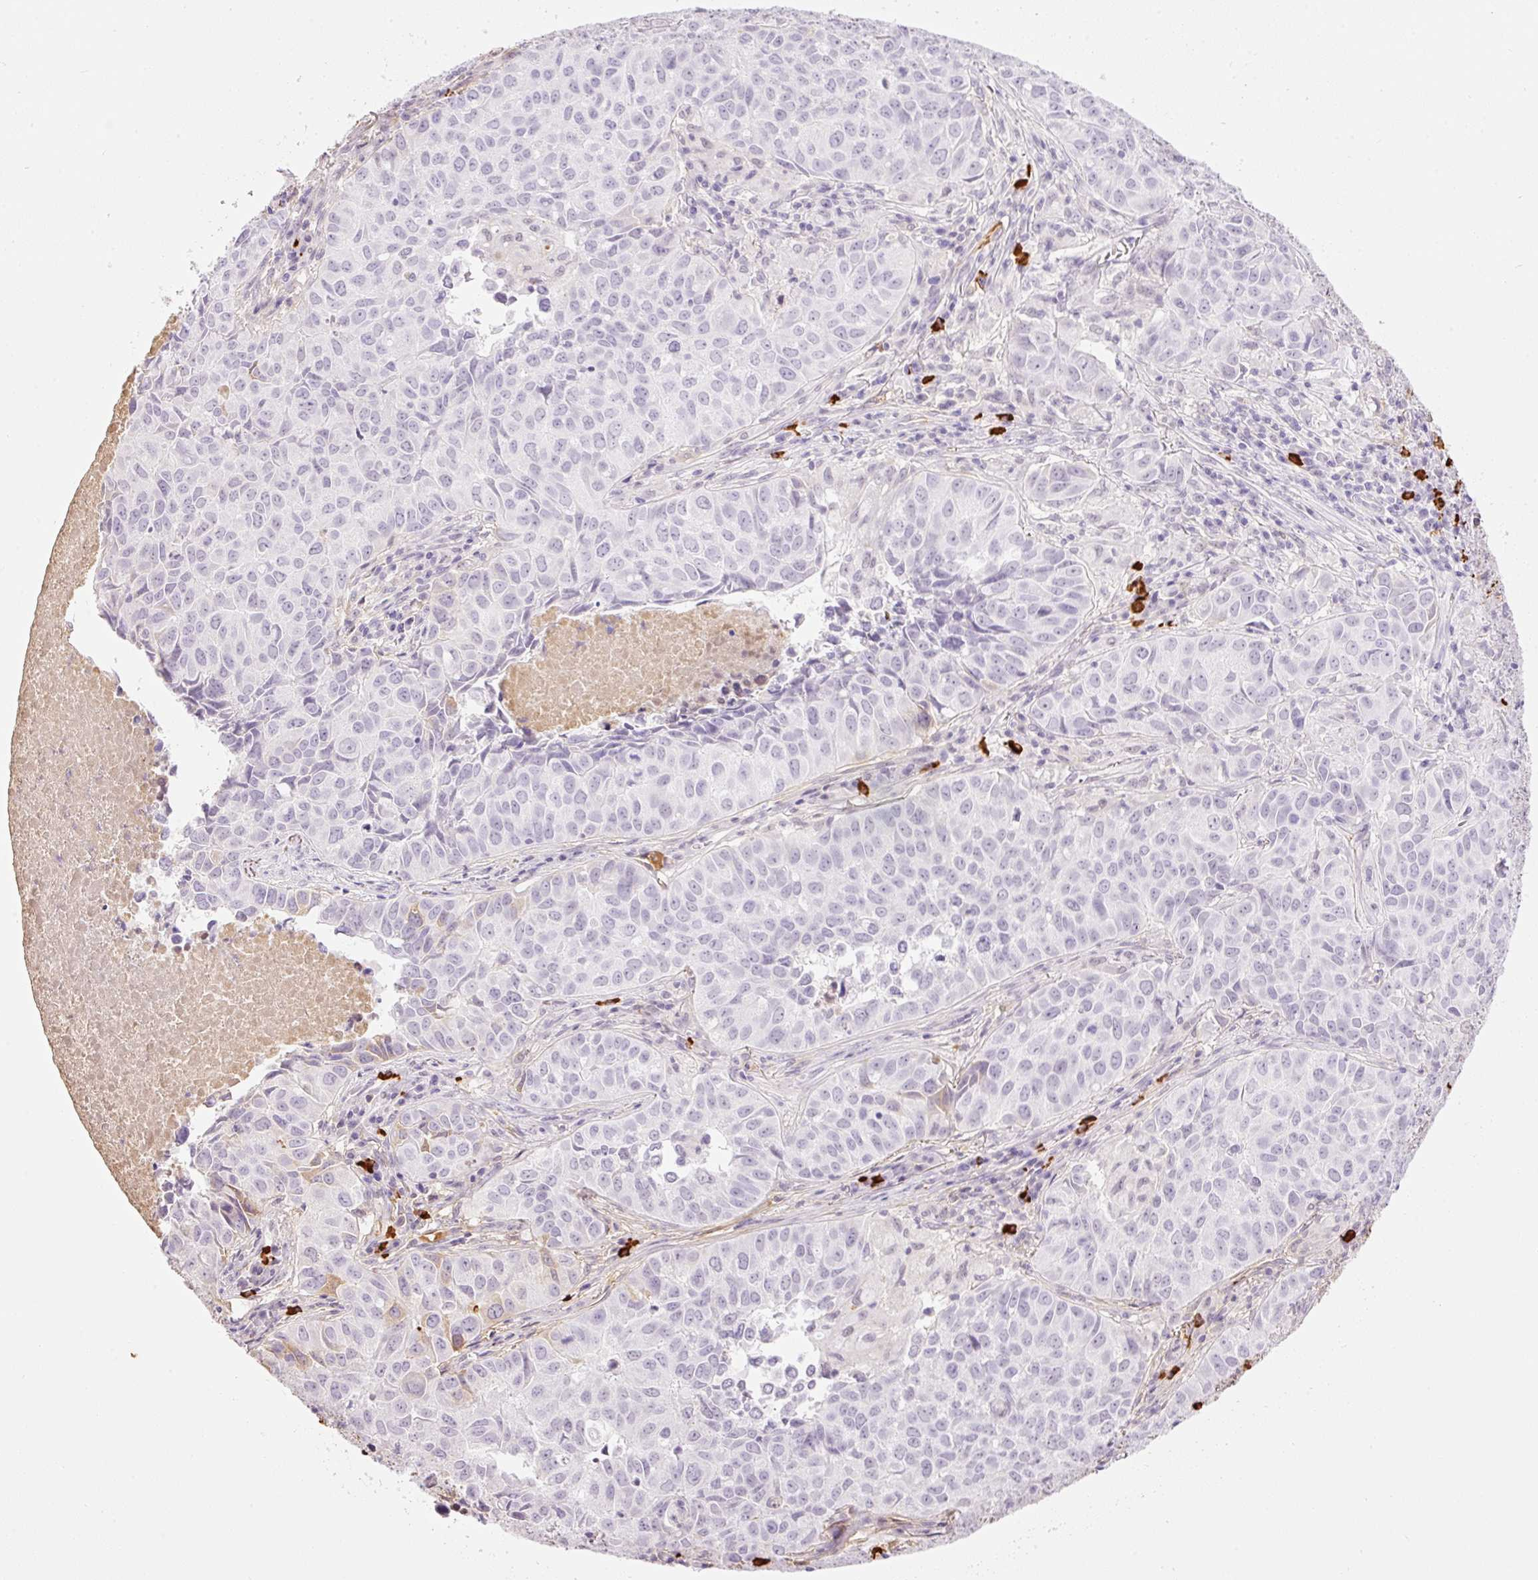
{"staining": {"intensity": "negative", "quantity": "none", "location": "none"}, "tissue": "lung cancer", "cell_type": "Tumor cells", "image_type": "cancer", "snomed": [{"axis": "morphology", "description": "Adenocarcinoma, NOS"}, {"axis": "topography", "description": "Lung"}], "caption": "Immunohistochemistry photomicrograph of neoplastic tissue: human lung cancer (adenocarcinoma) stained with DAB shows no significant protein expression in tumor cells.", "gene": "PRPF38B", "patient": {"sex": "female", "age": 50}}